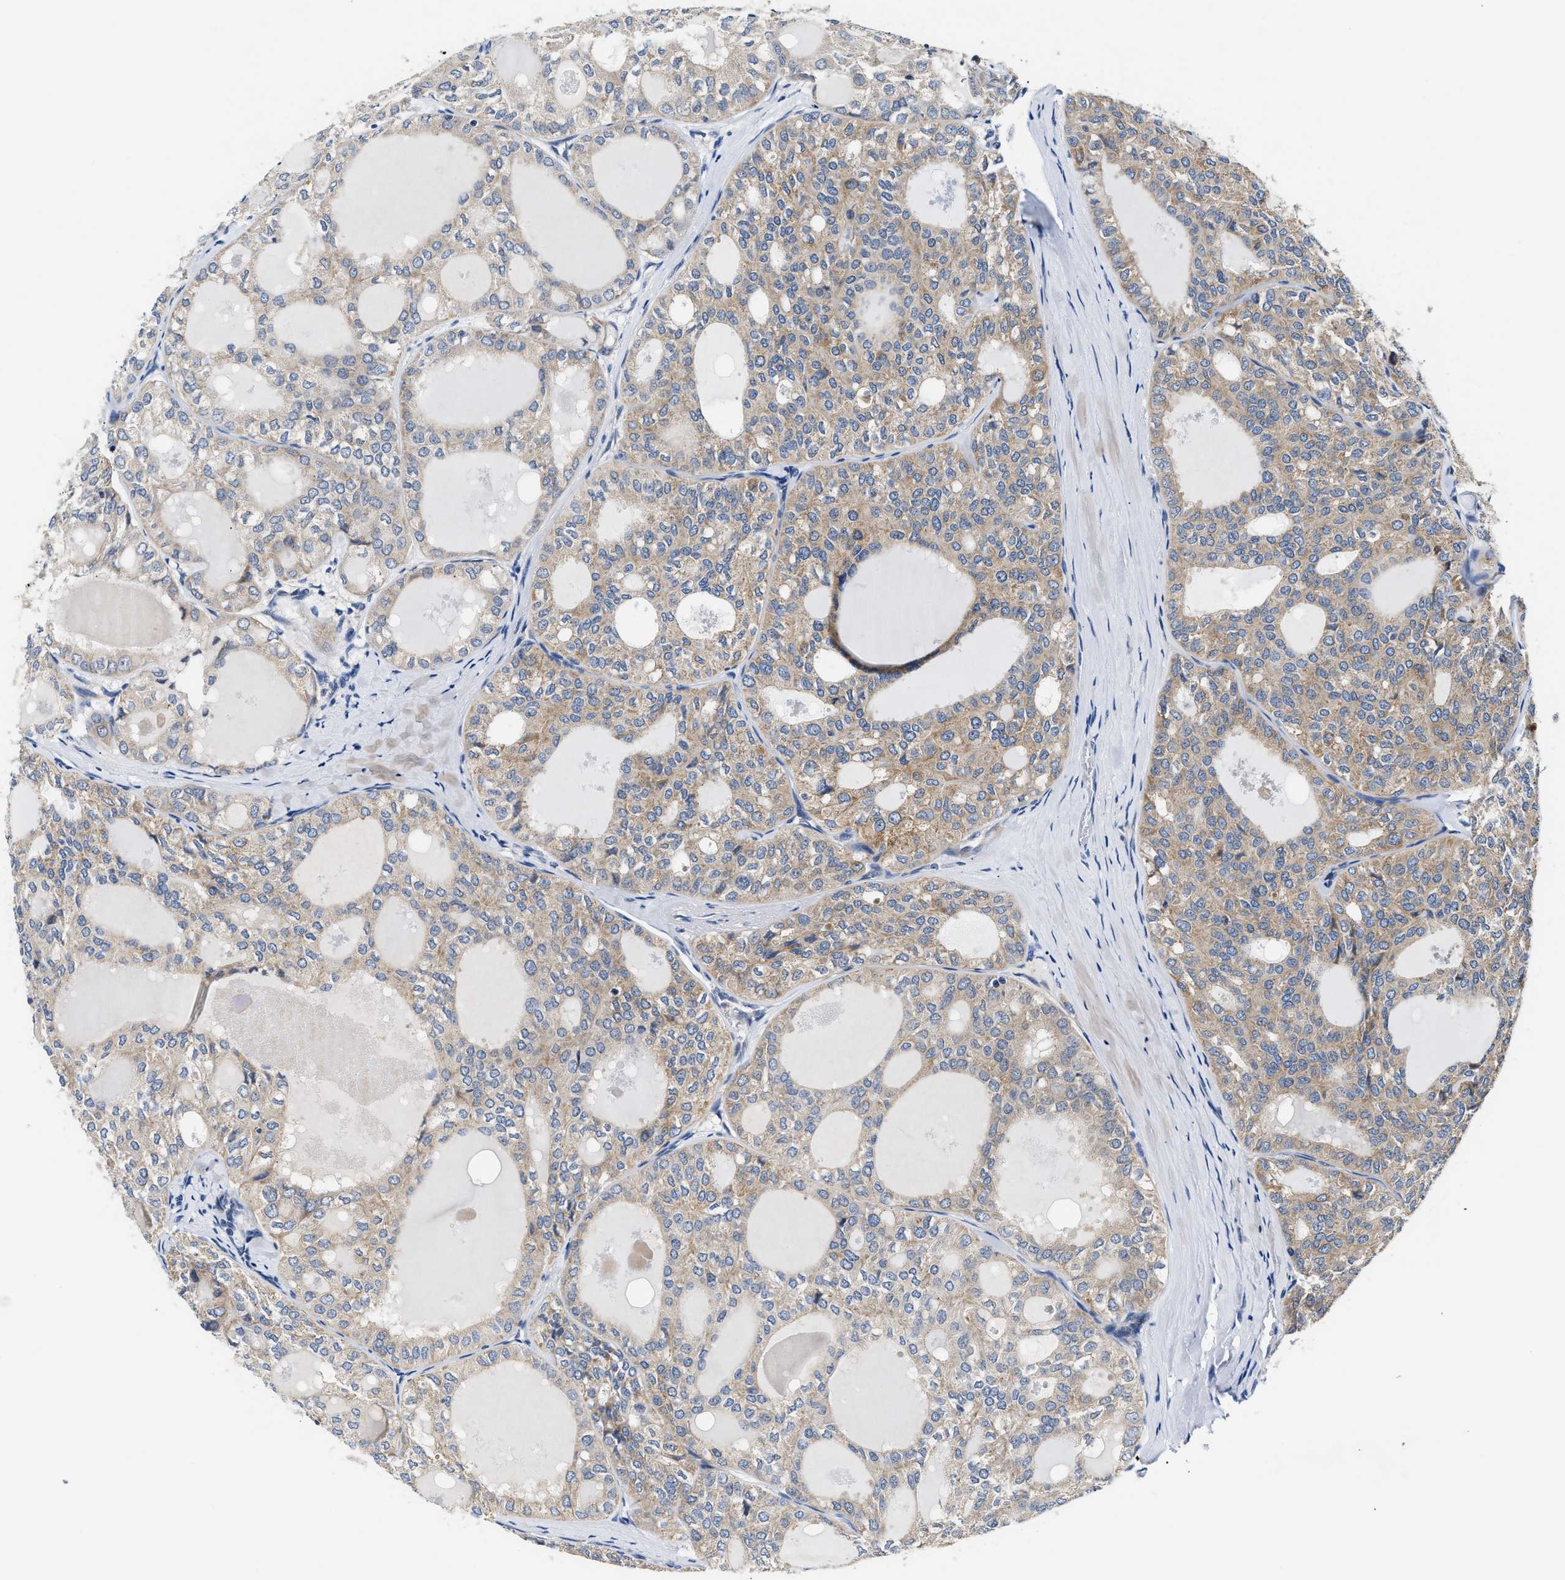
{"staining": {"intensity": "weak", "quantity": "25%-75%", "location": "cytoplasmic/membranous"}, "tissue": "thyroid cancer", "cell_type": "Tumor cells", "image_type": "cancer", "snomed": [{"axis": "morphology", "description": "Follicular adenoma carcinoma, NOS"}, {"axis": "topography", "description": "Thyroid gland"}], "caption": "DAB (3,3'-diaminobenzidine) immunohistochemical staining of follicular adenoma carcinoma (thyroid) shows weak cytoplasmic/membranous protein expression in approximately 25%-75% of tumor cells.", "gene": "FAM185A", "patient": {"sex": "male", "age": 75}}